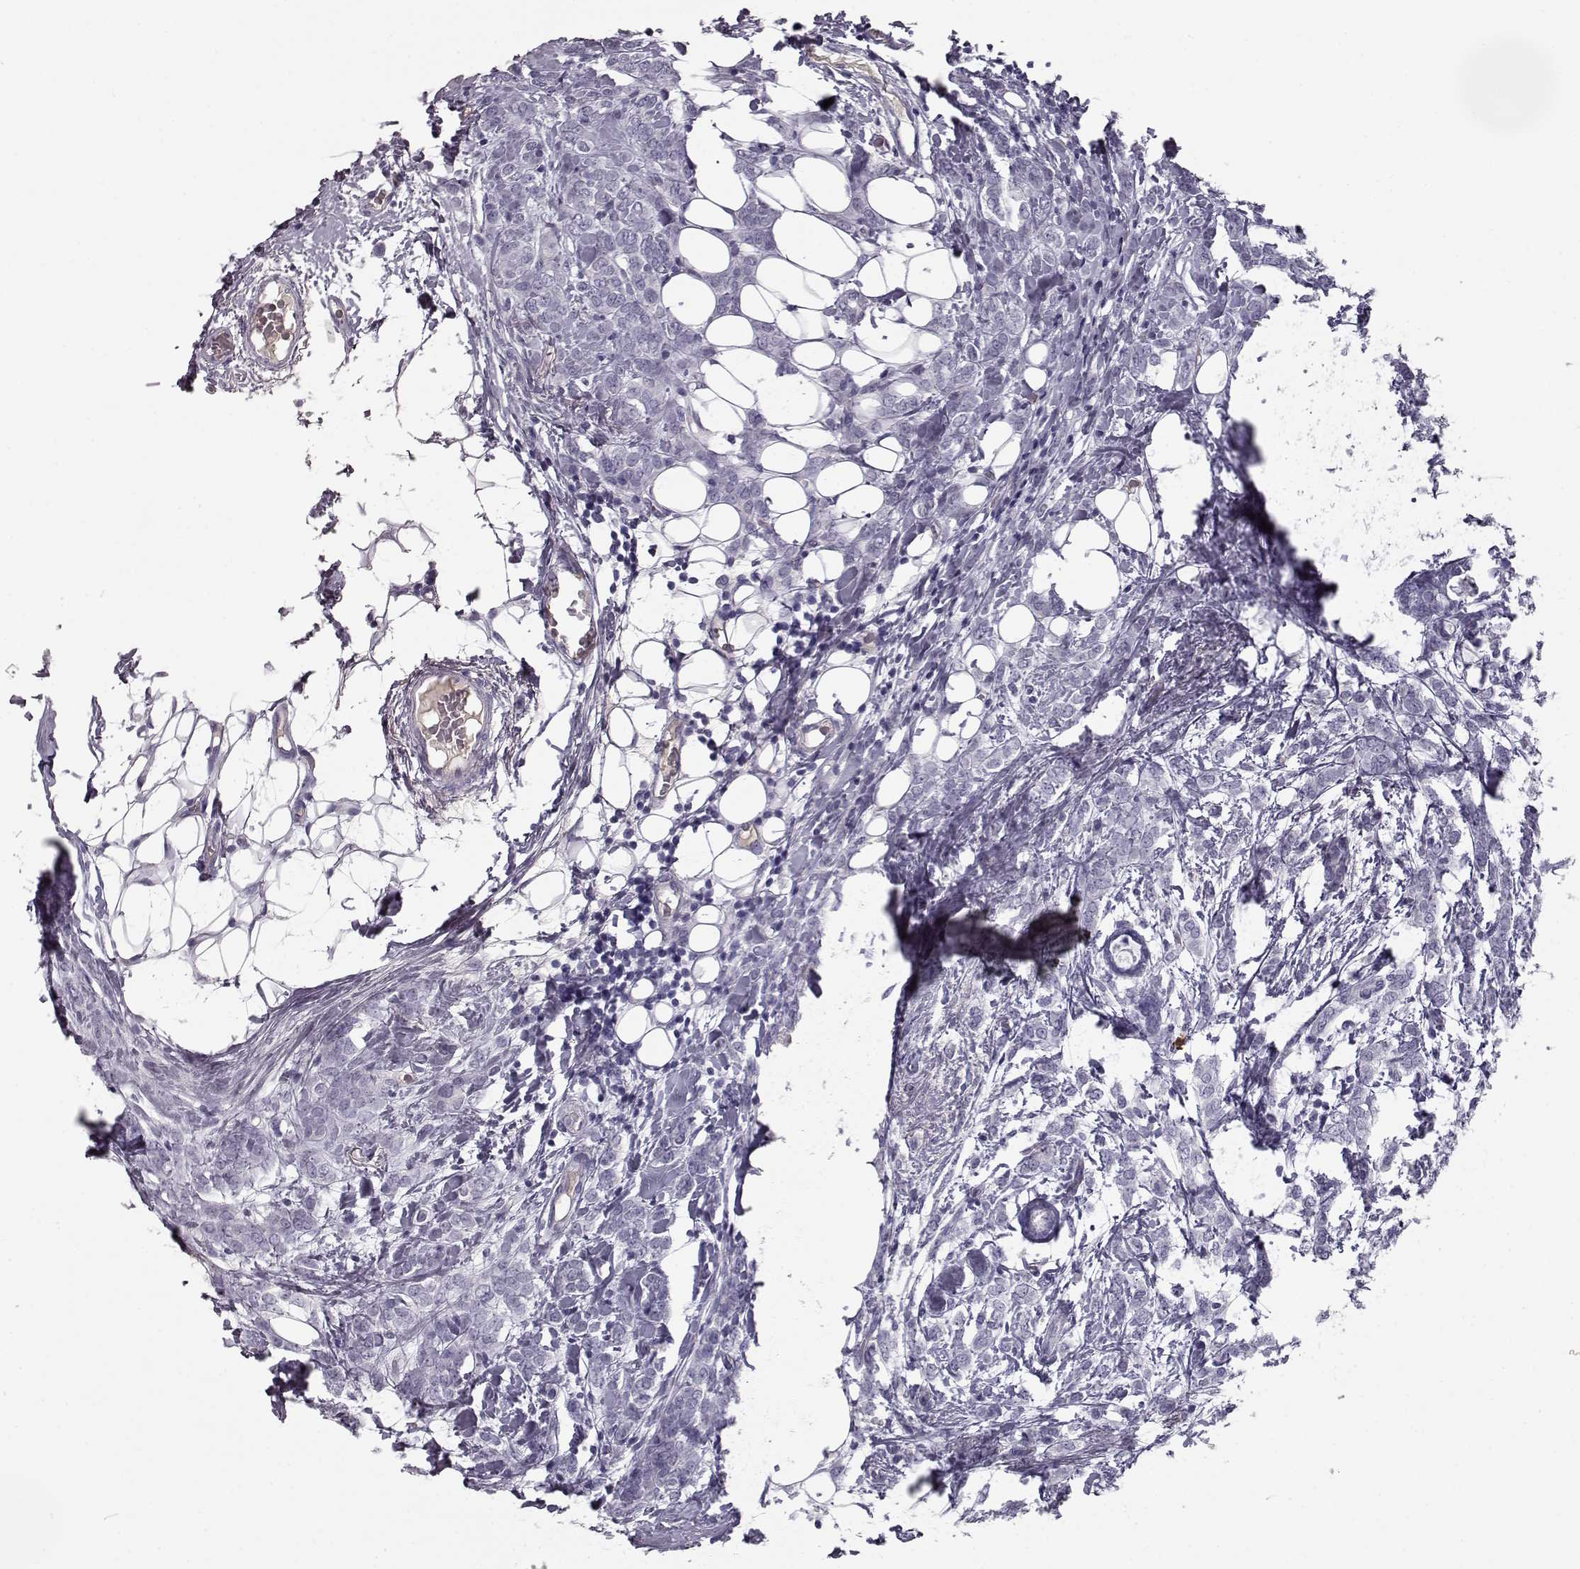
{"staining": {"intensity": "negative", "quantity": "none", "location": "none"}, "tissue": "breast cancer", "cell_type": "Tumor cells", "image_type": "cancer", "snomed": [{"axis": "morphology", "description": "Lobular carcinoma"}, {"axis": "topography", "description": "Breast"}], "caption": "Immunohistochemical staining of breast lobular carcinoma reveals no significant staining in tumor cells.", "gene": "CCL19", "patient": {"sex": "female", "age": 49}}